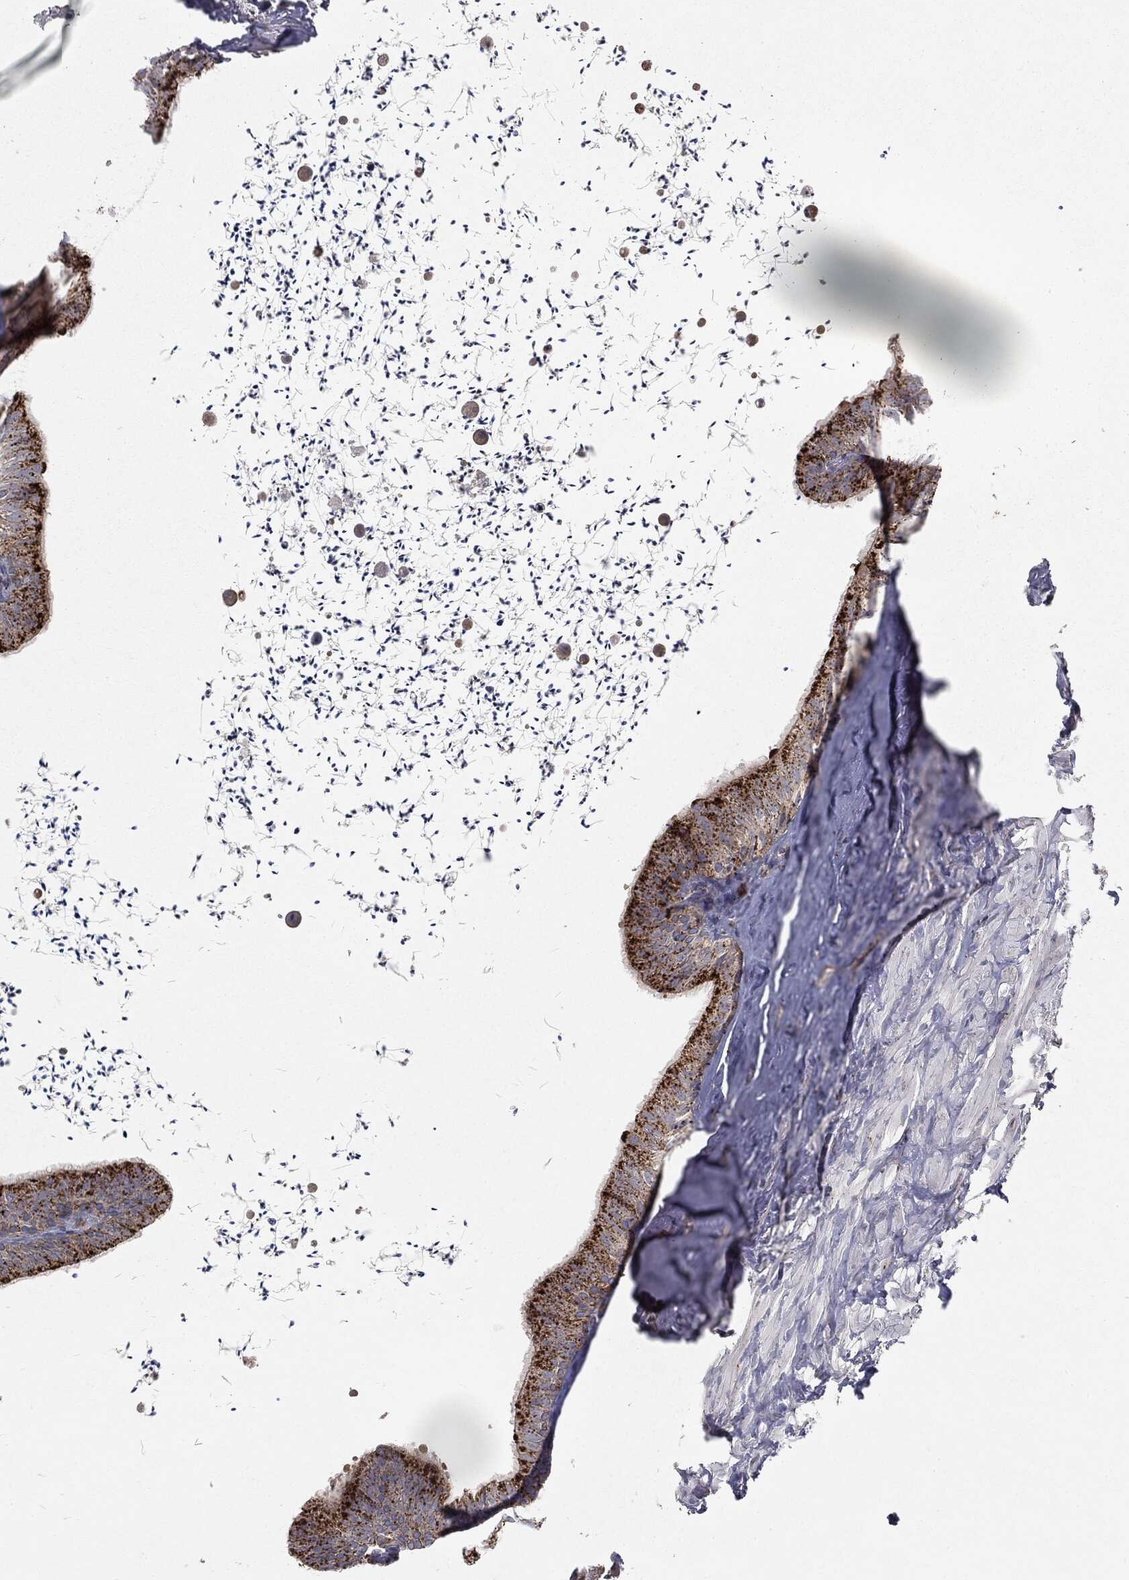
{"staining": {"intensity": "strong", "quantity": ">75%", "location": "cytoplasmic/membranous"}, "tissue": "epididymis", "cell_type": "Glandular cells", "image_type": "normal", "snomed": [{"axis": "morphology", "description": "Normal tissue, NOS"}, {"axis": "topography", "description": "Epididymis"}], "caption": "A brown stain highlights strong cytoplasmic/membranous staining of a protein in glandular cells of unremarkable human epididymis.", "gene": "CTSA", "patient": {"sex": "male", "age": 32}}